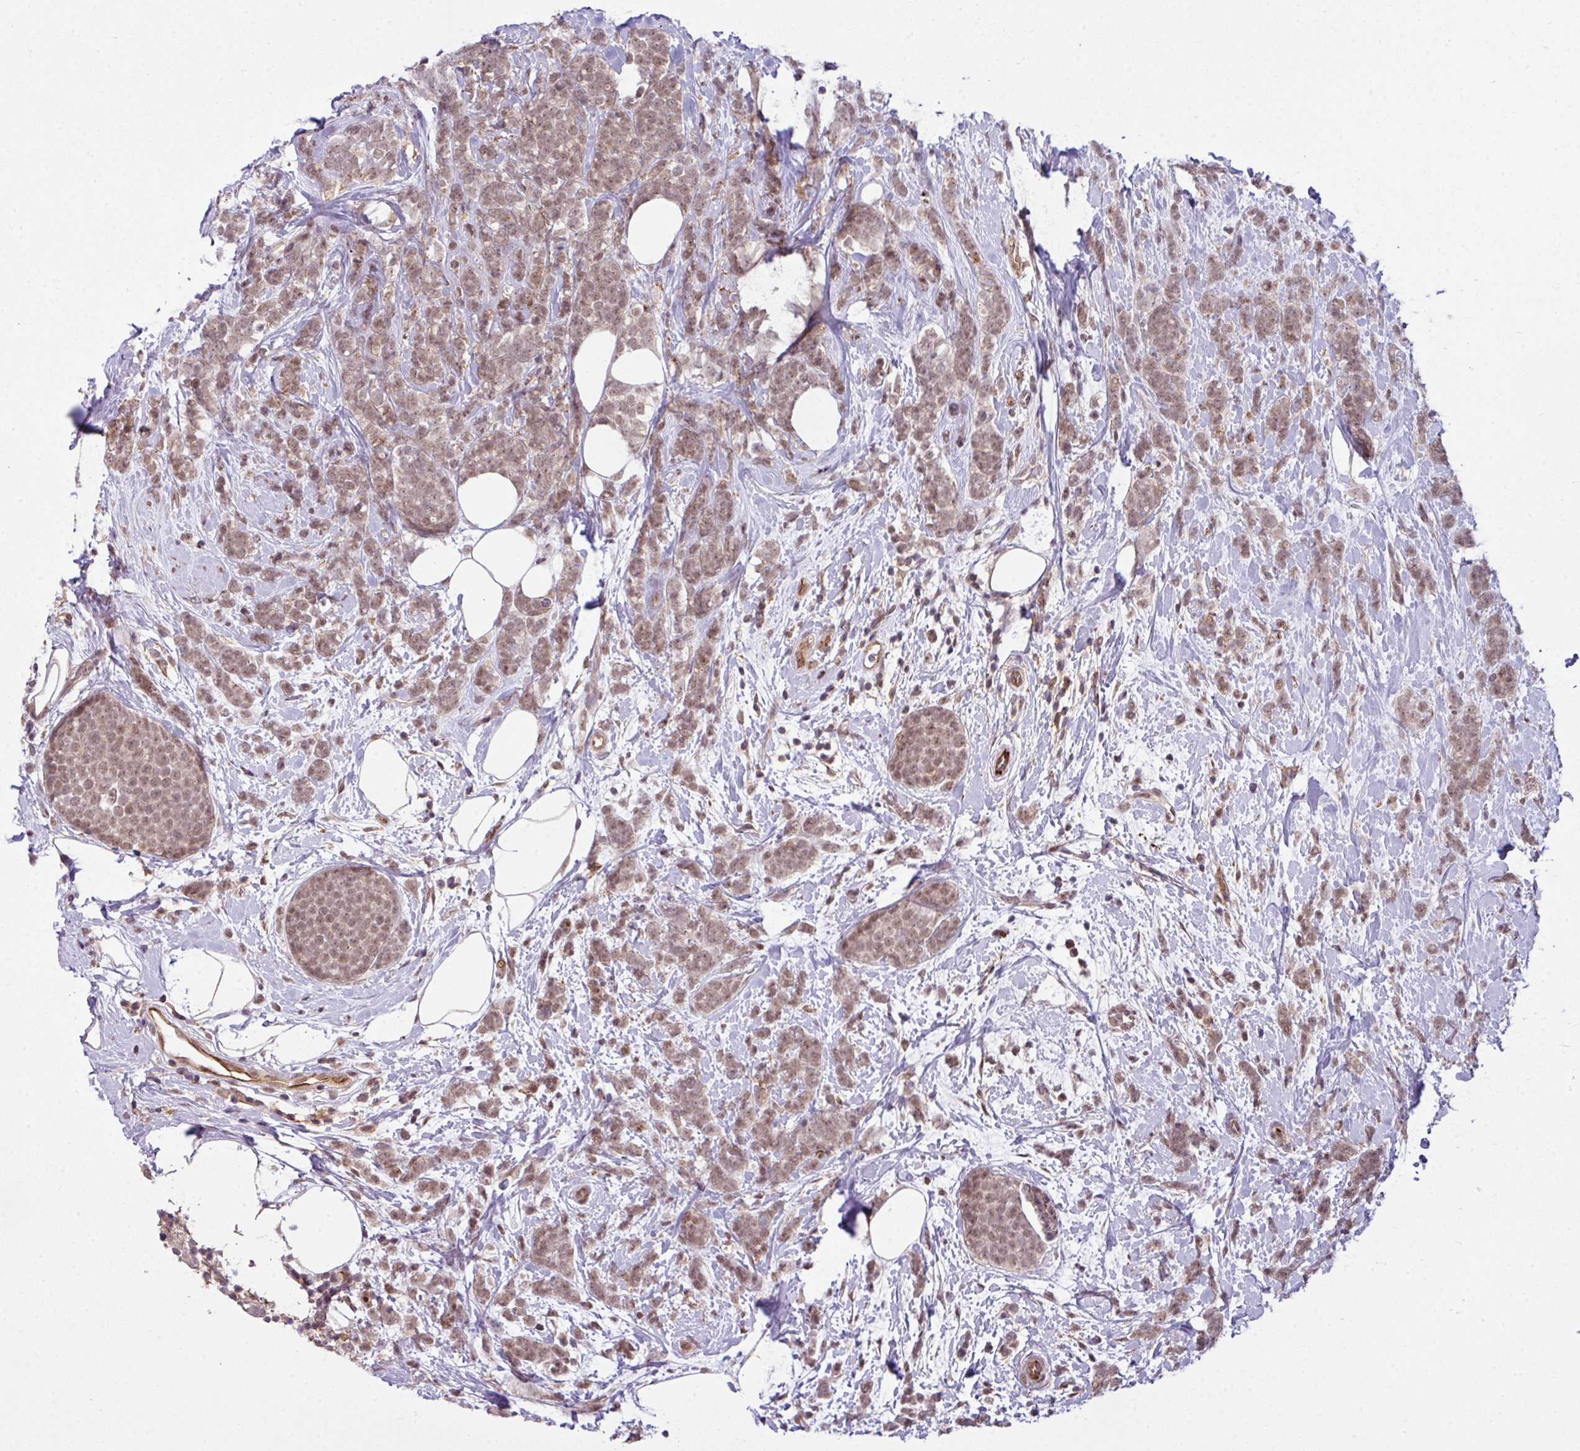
{"staining": {"intensity": "weak", "quantity": ">75%", "location": "nuclear"}, "tissue": "breast cancer", "cell_type": "Tumor cells", "image_type": "cancer", "snomed": [{"axis": "morphology", "description": "Lobular carcinoma"}, {"axis": "topography", "description": "Breast"}], "caption": "Protein expression analysis of breast lobular carcinoma shows weak nuclear staining in about >75% of tumor cells. Ihc stains the protein of interest in brown and the nuclei are stained blue.", "gene": "ZC2HC1C", "patient": {"sex": "female", "age": 58}}